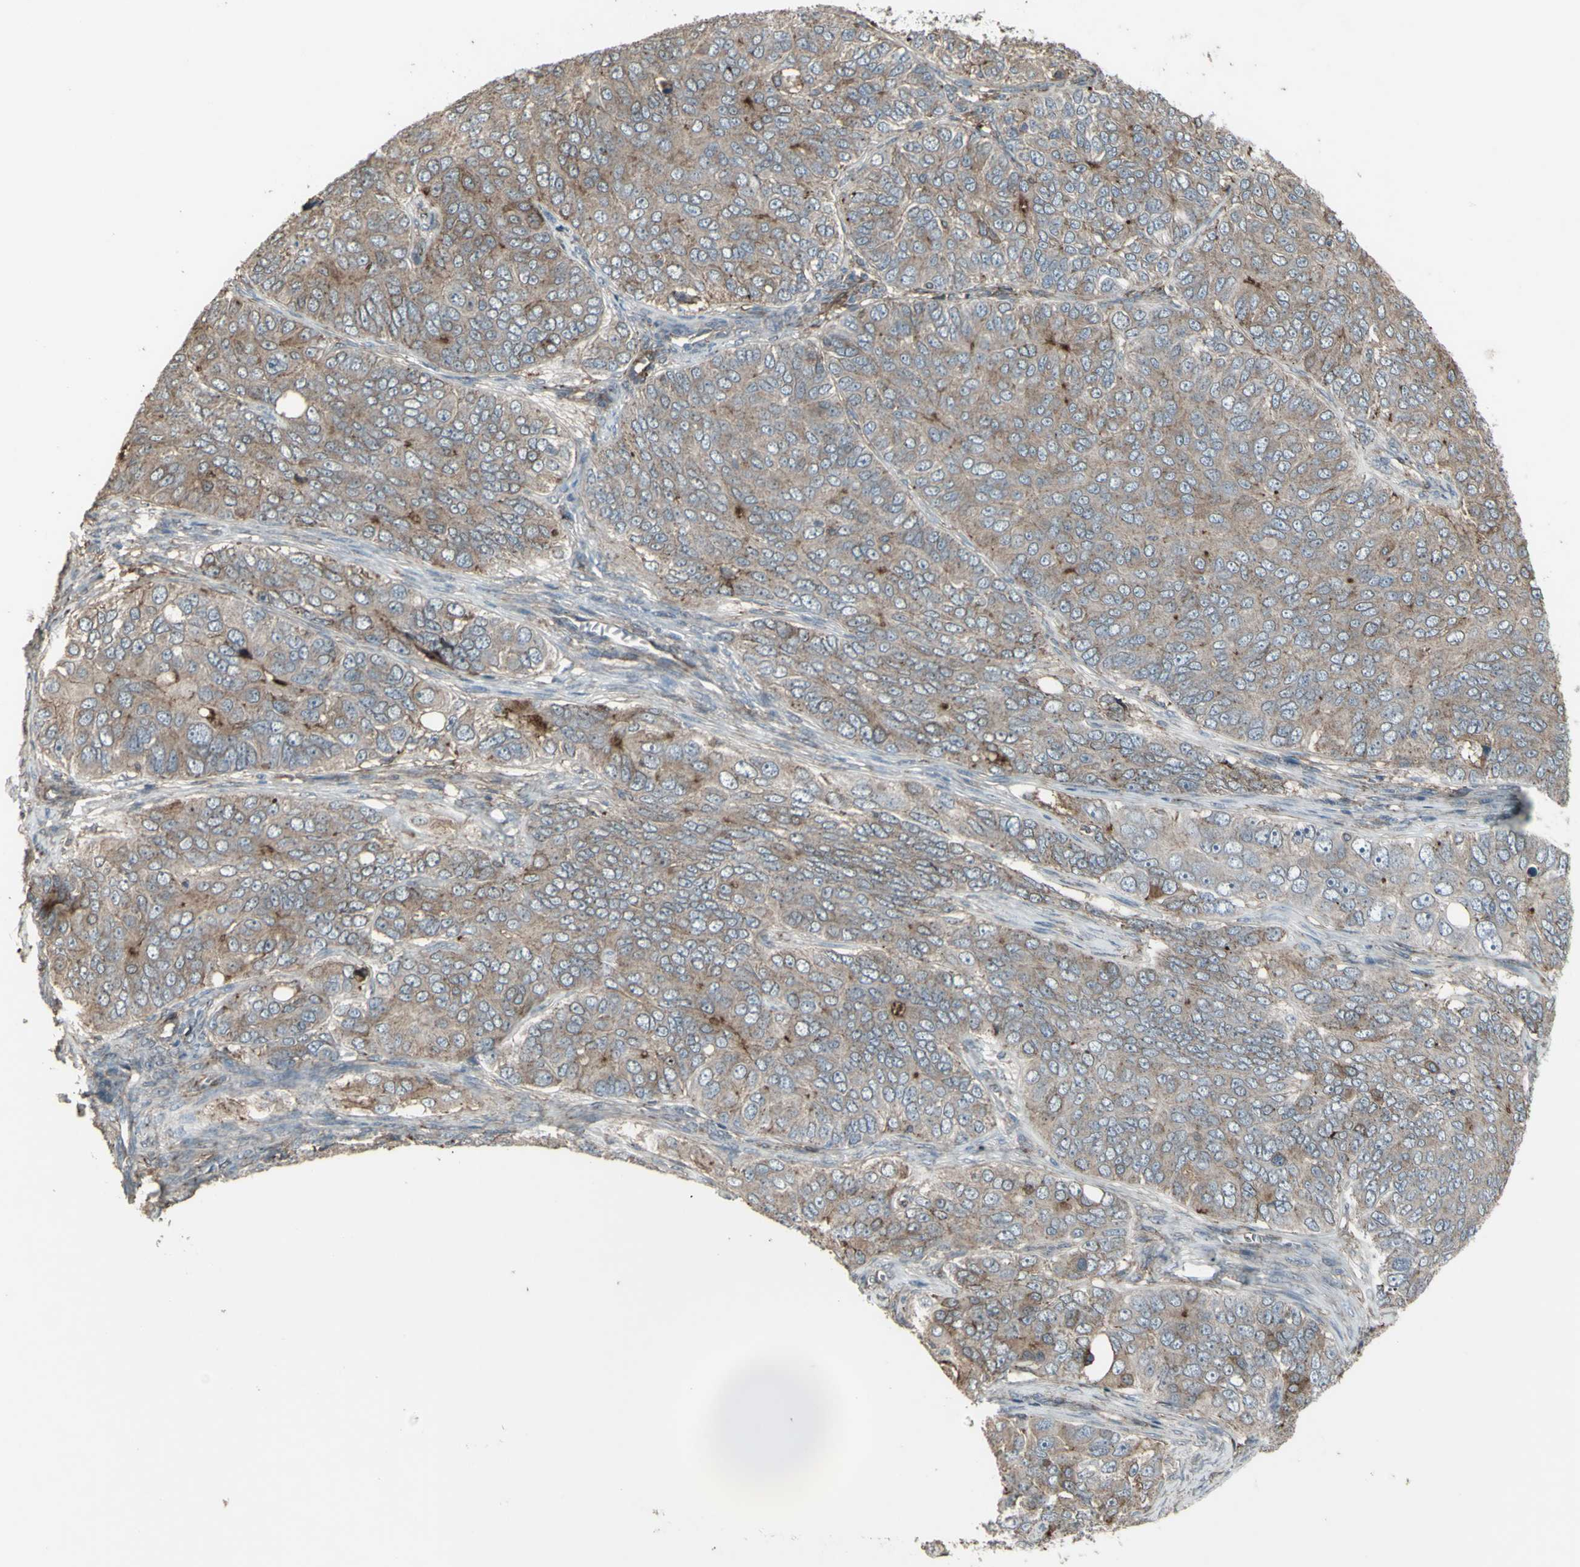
{"staining": {"intensity": "weak", "quantity": ">75%", "location": "cytoplasmic/membranous"}, "tissue": "ovarian cancer", "cell_type": "Tumor cells", "image_type": "cancer", "snomed": [{"axis": "morphology", "description": "Carcinoma, endometroid"}, {"axis": "topography", "description": "Ovary"}], "caption": "This micrograph shows ovarian endometroid carcinoma stained with immunohistochemistry to label a protein in brown. The cytoplasmic/membranous of tumor cells show weak positivity for the protein. Nuclei are counter-stained blue.", "gene": "SMO", "patient": {"sex": "female", "age": 51}}